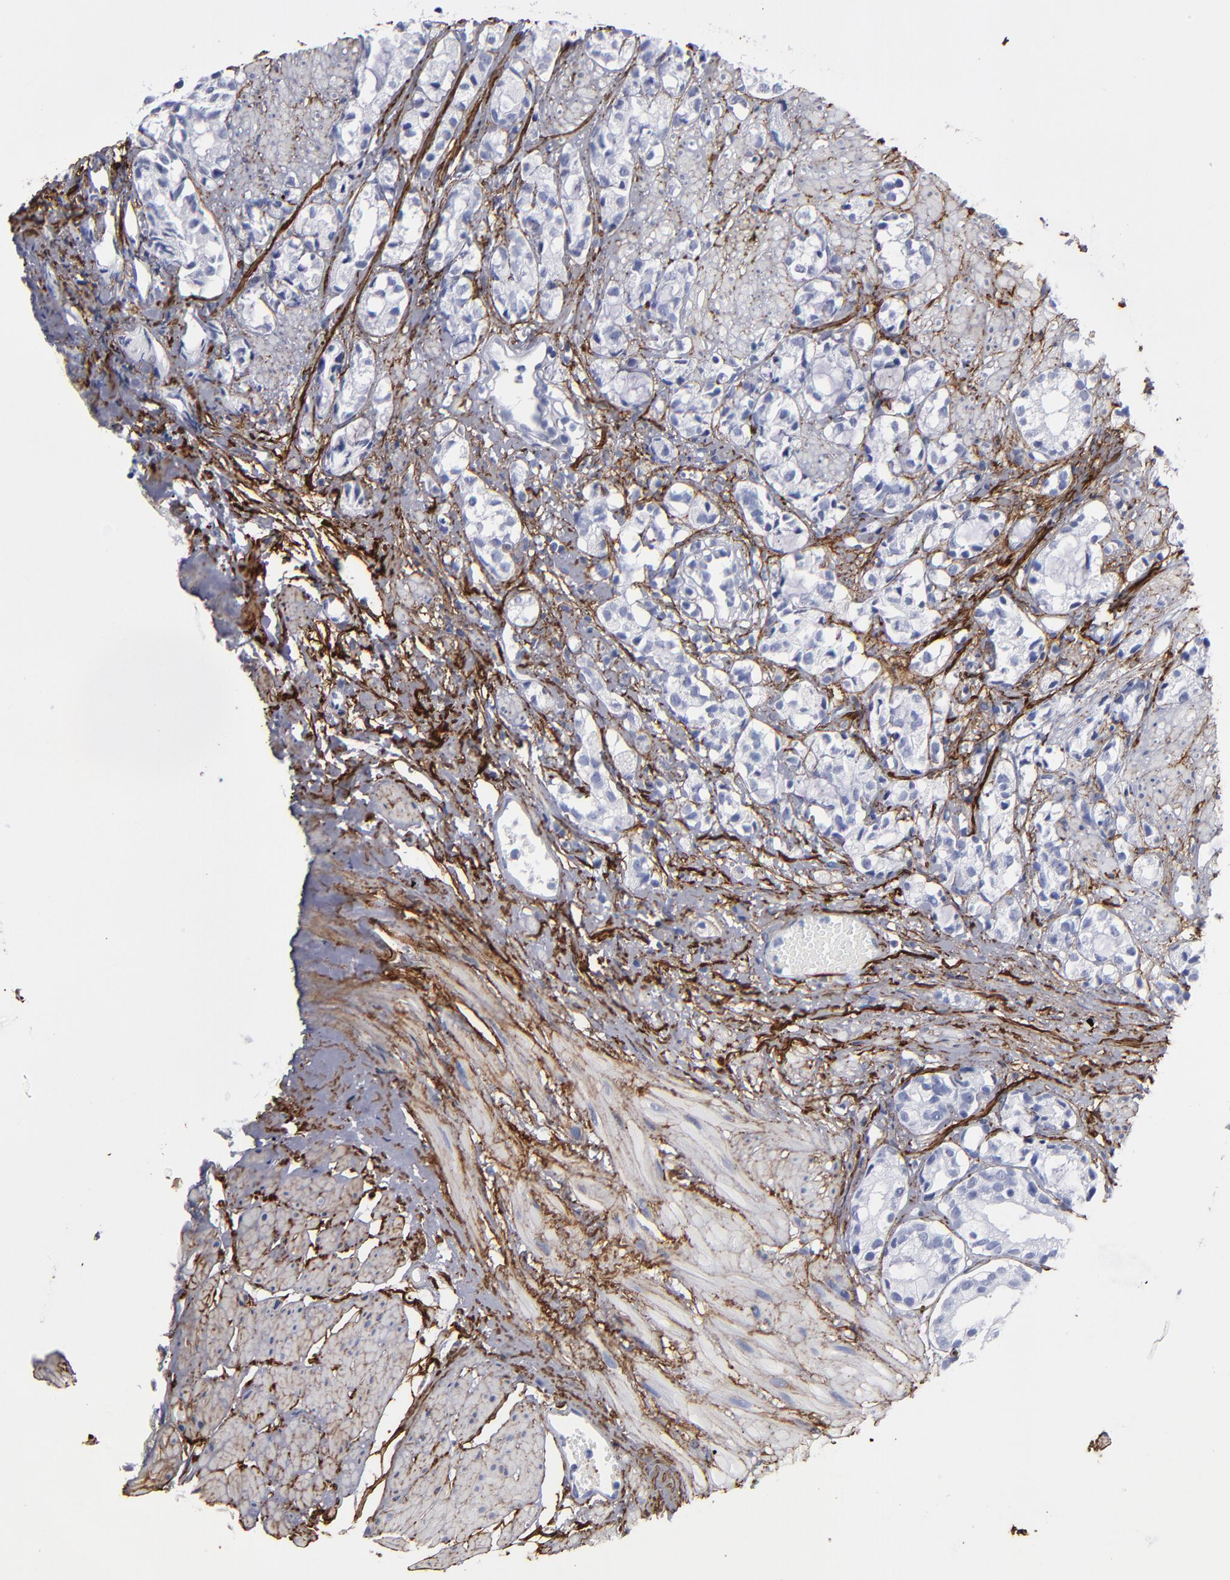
{"staining": {"intensity": "negative", "quantity": "none", "location": "none"}, "tissue": "prostate cancer", "cell_type": "Tumor cells", "image_type": "cancer", "snomed": [{"axis": "morphology", "description": "Adenocarcinoma, High grade"}, {"axis": "topography", "description": "Prostate"}], "caption": "A photomicrograph of prostate adenocarcinoma (high-grade) stained for a protein shows no brown staining in tumor cells.", "gene": "EMILIN1", "patient": {"sex": "male", "age": 85}}